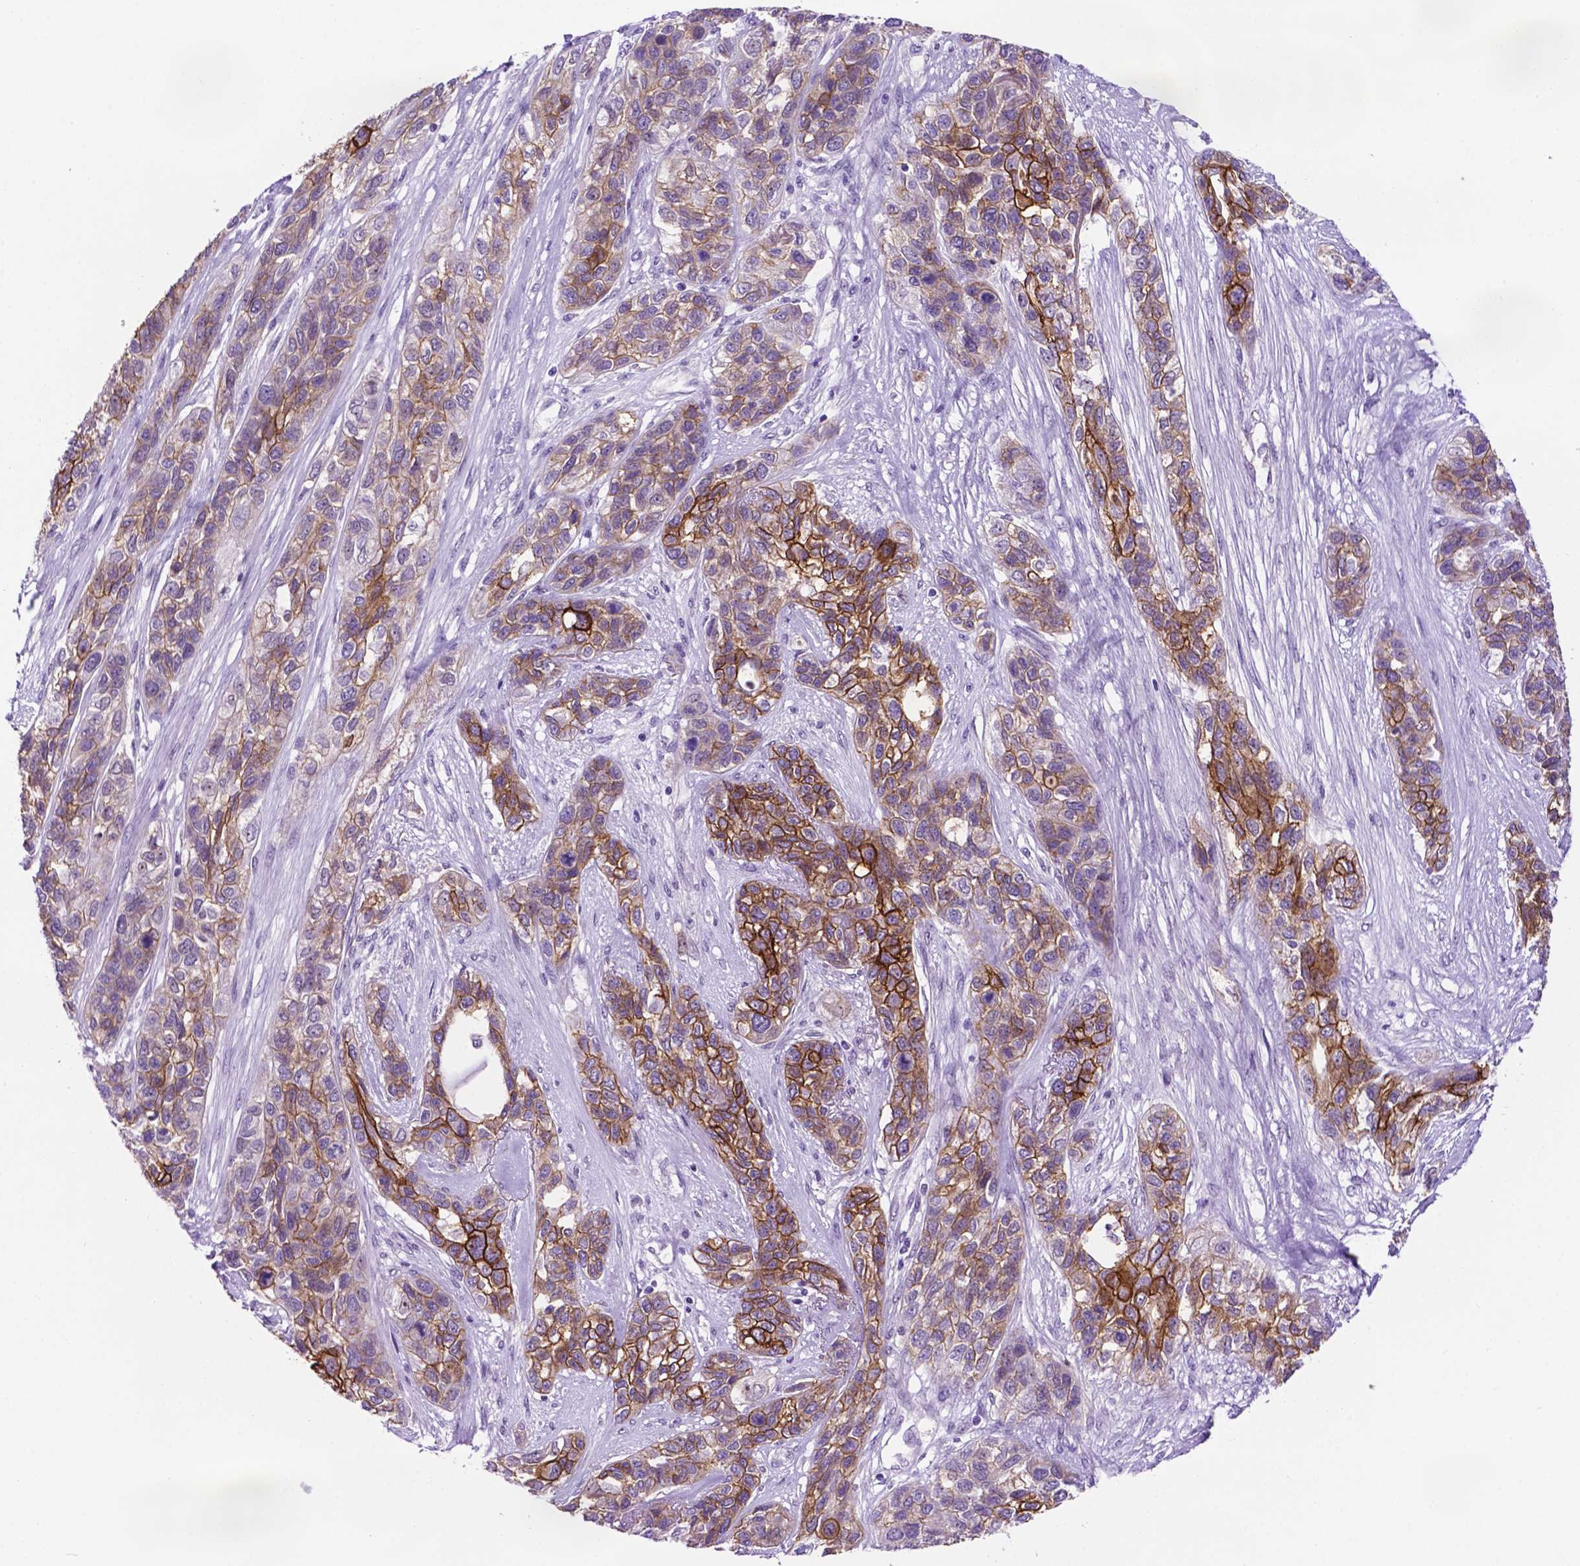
{"staining": {"intensity": "moderate", "quantity": "25%-75%", "location": "cytoplasmic/membranous"}, "tissue": "lung cancer", "cell_type": "Tumor cells", "image_type": "cancer", "snomed": [{"axis": "morphology", "description": "Squamous cell carcinoma, NOS"}, {"axis": "topography", "description": "Lung"}], "caption": "This image exhibits lung cancer (squamous cell carcinoma) stained with immunohistochemistry (IHC) to label a protein in brown. The cytoplasmic/membranous of tumor cells show moderate positivity for the protein. Nuclei are counter-stained blue.", "gene": "TACSTD2", "patient": {"sex": "female", "age": 70}}